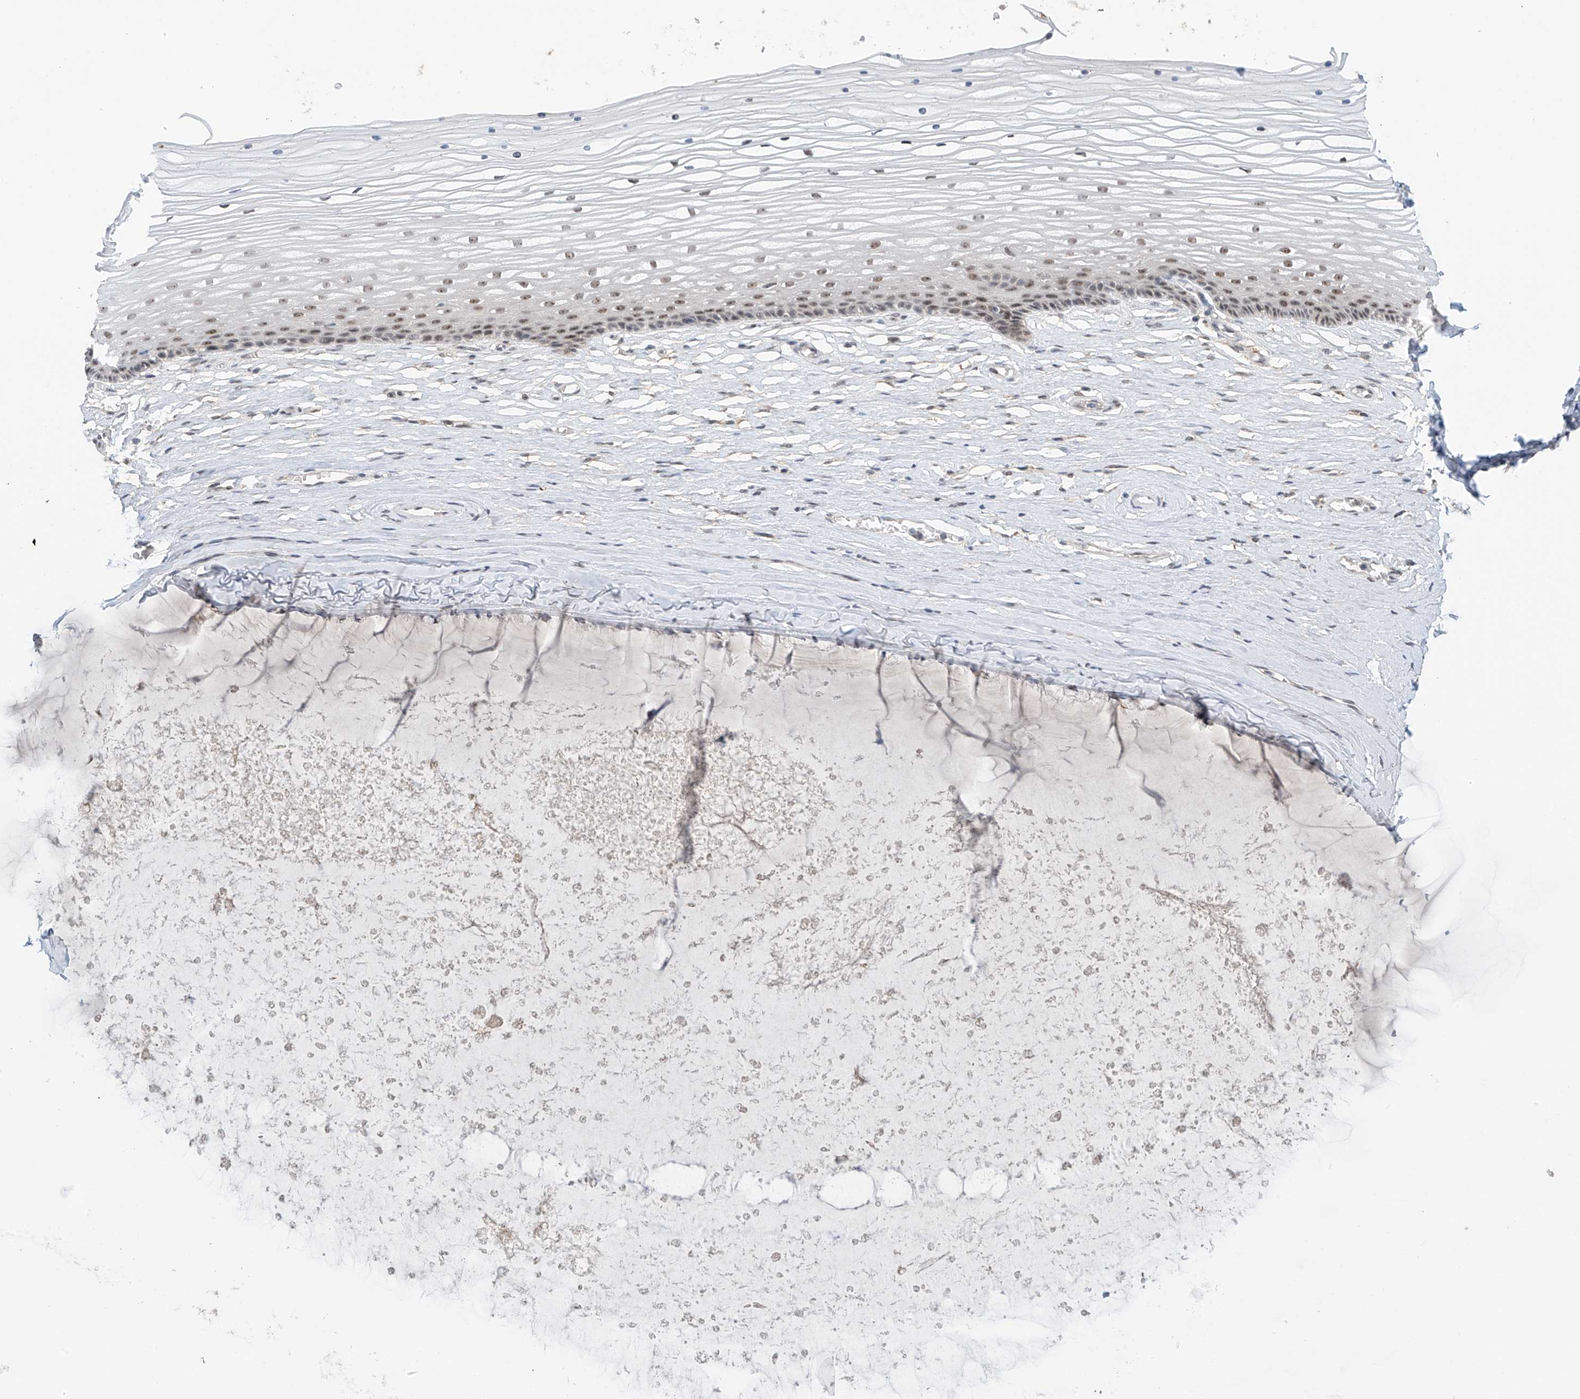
{"staining": {"intensity": "weak", "quantity": ">75%", "location": "nuclear"}, "tissue": "vagina", "cell_type": "Squamous epithelial cells", "image_type": "normal", "snomed": [{"axis": "morphology", "description": "Normal tissue, NOS"}, {"axis": "topography", "description": "Vagina"}, {"axis": "topography", "description": "Cervix"}], "caption": "High-magnification brightfield microscopy of benign vagina stained with DAB (brown) and counterstained with hematoxylin (blue). squamous epithelial cells exhibit weak nuclear positivity is seen in about>75% of cells.", "gene": "C1orf131", "patient": {"sex": "female", "age": 40}}